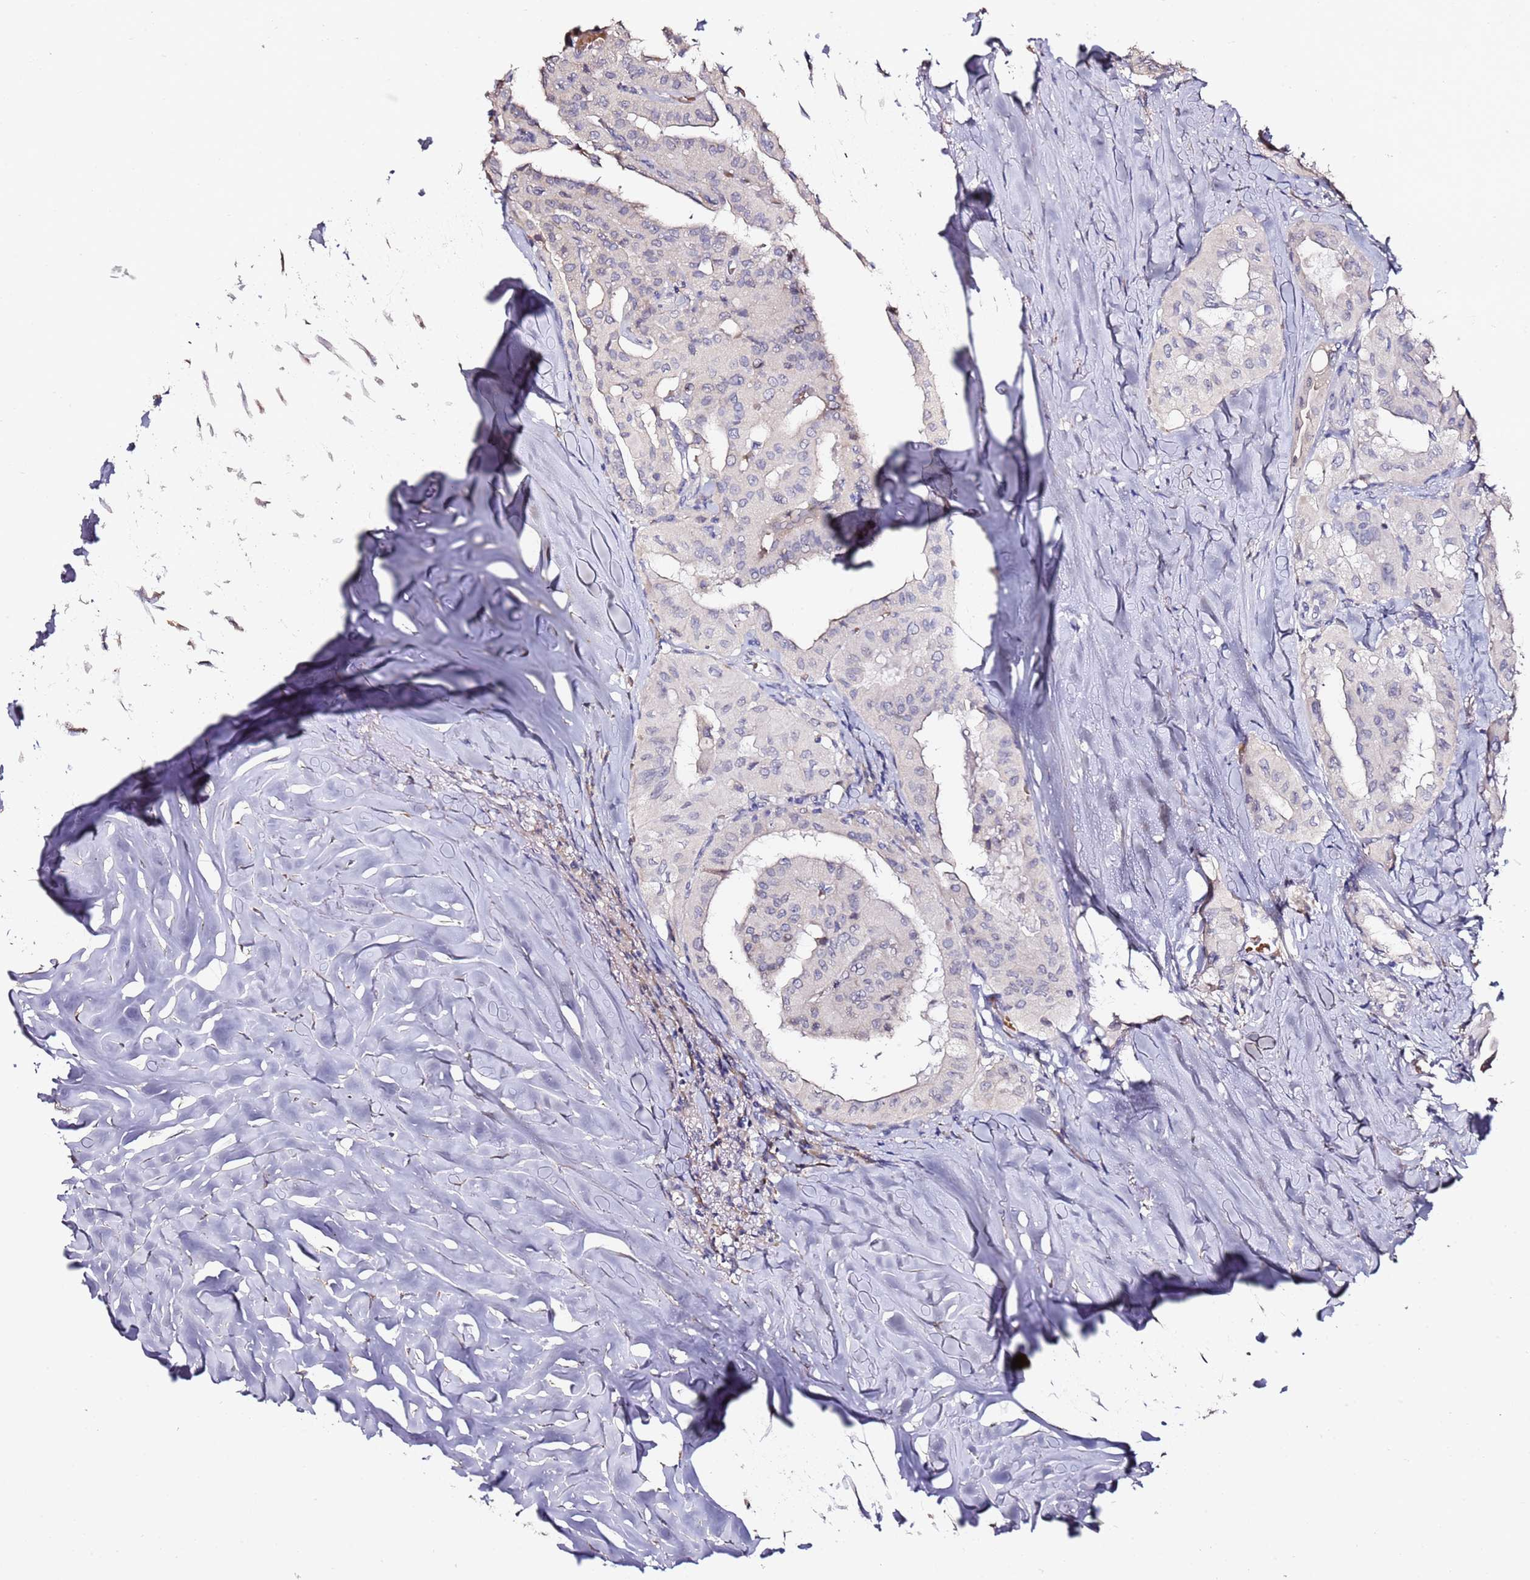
{"staining": {"intensity": "negative", "quantity": "none", "location": "none"}, "tissue": "thyroid cancer", "cell_type": "Tumor cells", "image_type": "cancer", "snomed": [{"axis": "morphology", "description": "Papillary adenocarcinoma, NOS"}, {"axis": "topography", "description": "Thyroid gland"}], "caption": "An immunohistochemistry (IHC) image of thyroid cancer (papillary adenocarcinoma) is shown. There is no staining in tumor cells of thyroid cancer (papillary adenocarcinoma). (DAB IHC visualized using brightfield microscopy, high magnification).", "gene": "C3orf80", "patient": {"sex": "female", "age": 59}}